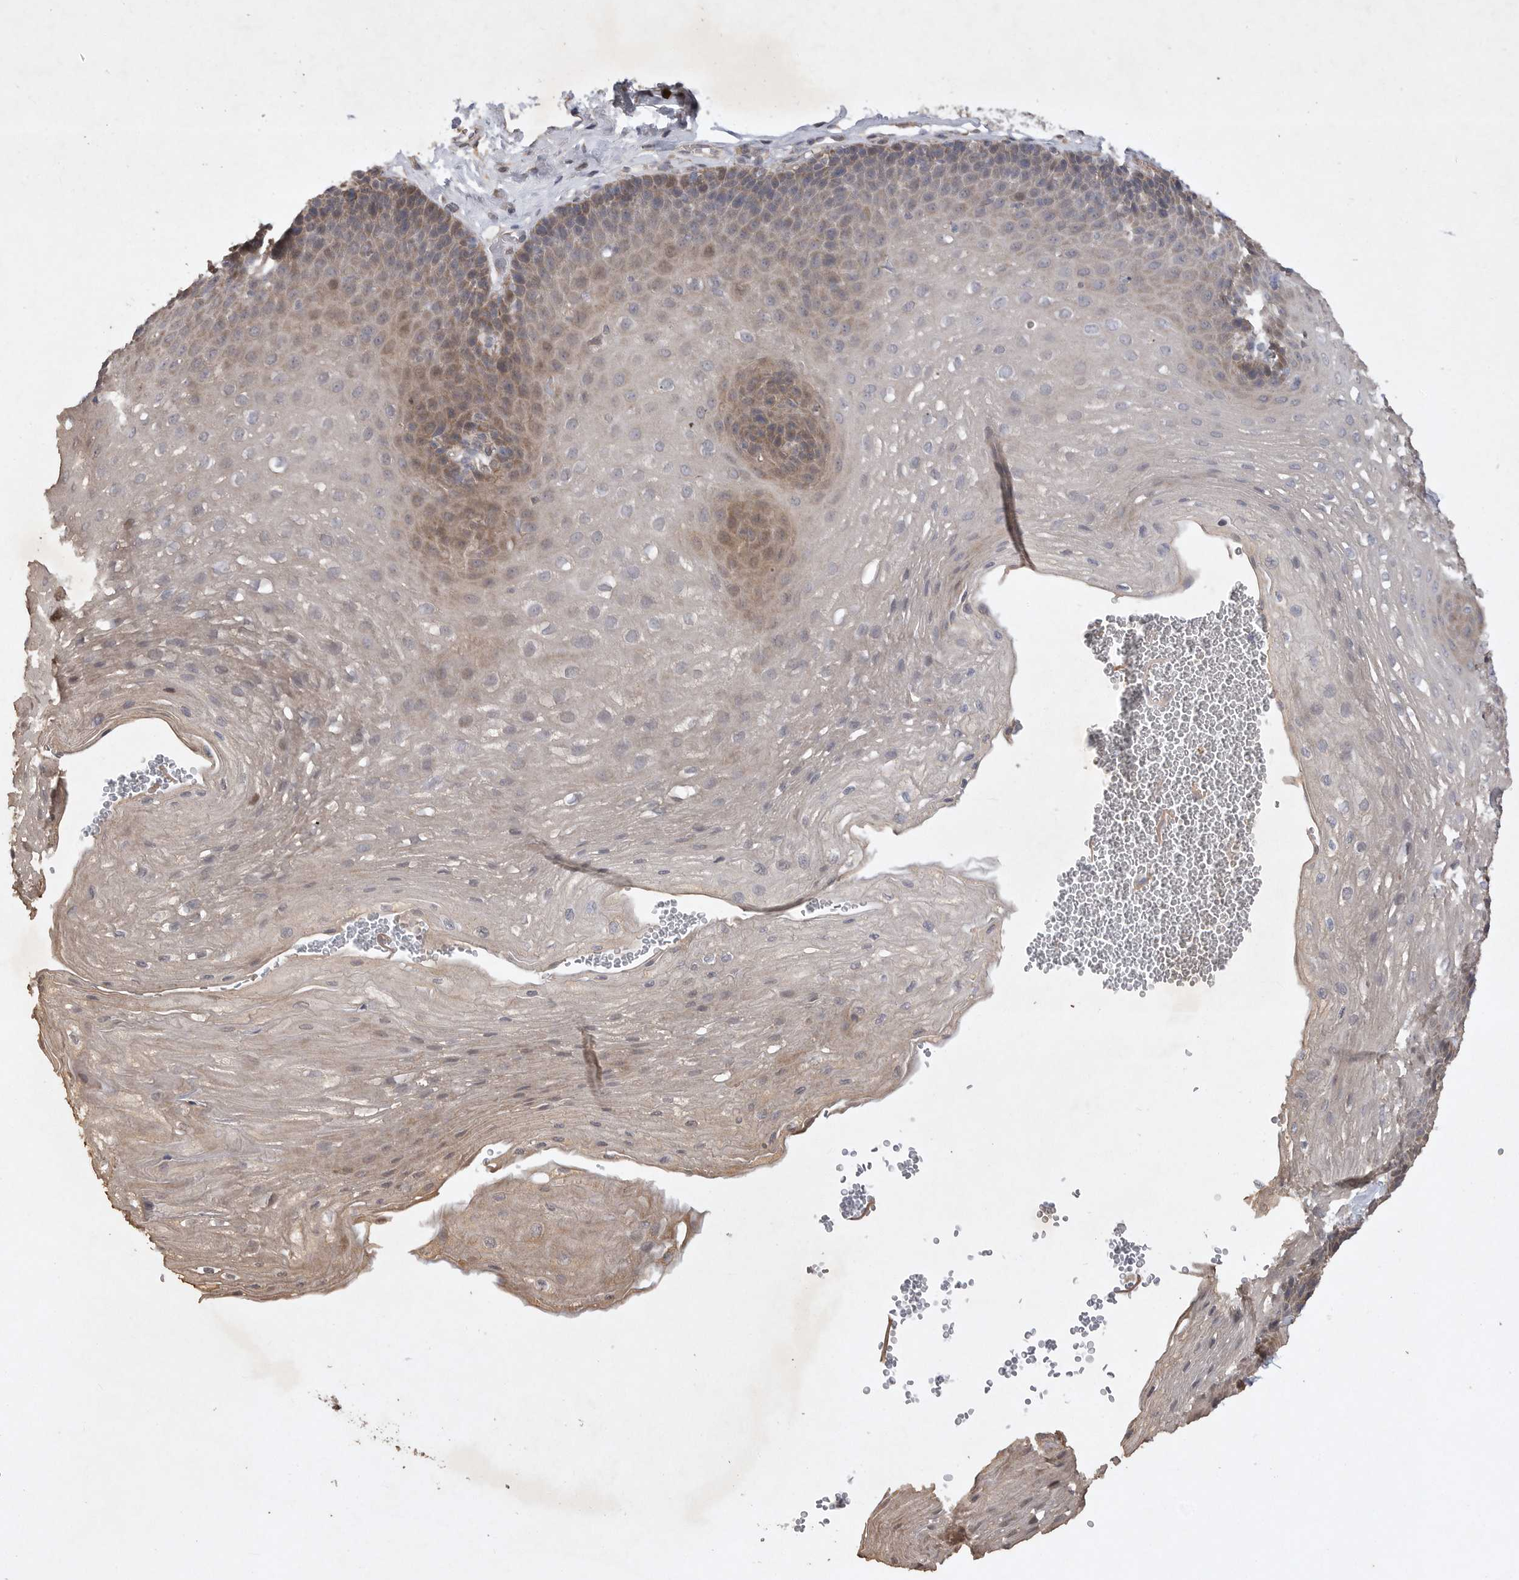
{"staining": {"intensity": "moderate", "quantity": "<25%", "location": "cytoplasmic/membranous"}, "tissue": "esophagus", "cell_type": "Squamous epithelial cells", "image_type": "normal", "snomed": [{"axis": "morphology", "description": "Normal tissue, NOS"}, {"axis": "topography", "description": "Esophagus"}], "caption": "Human esophagus stained for a protein (brown) reveals moderate cytoplasmic/membranous positive staining in approximately <25% of squamous epithelial cells.", "gene": "EDEM3", "patient": {"sex": "female", "age": 66}}